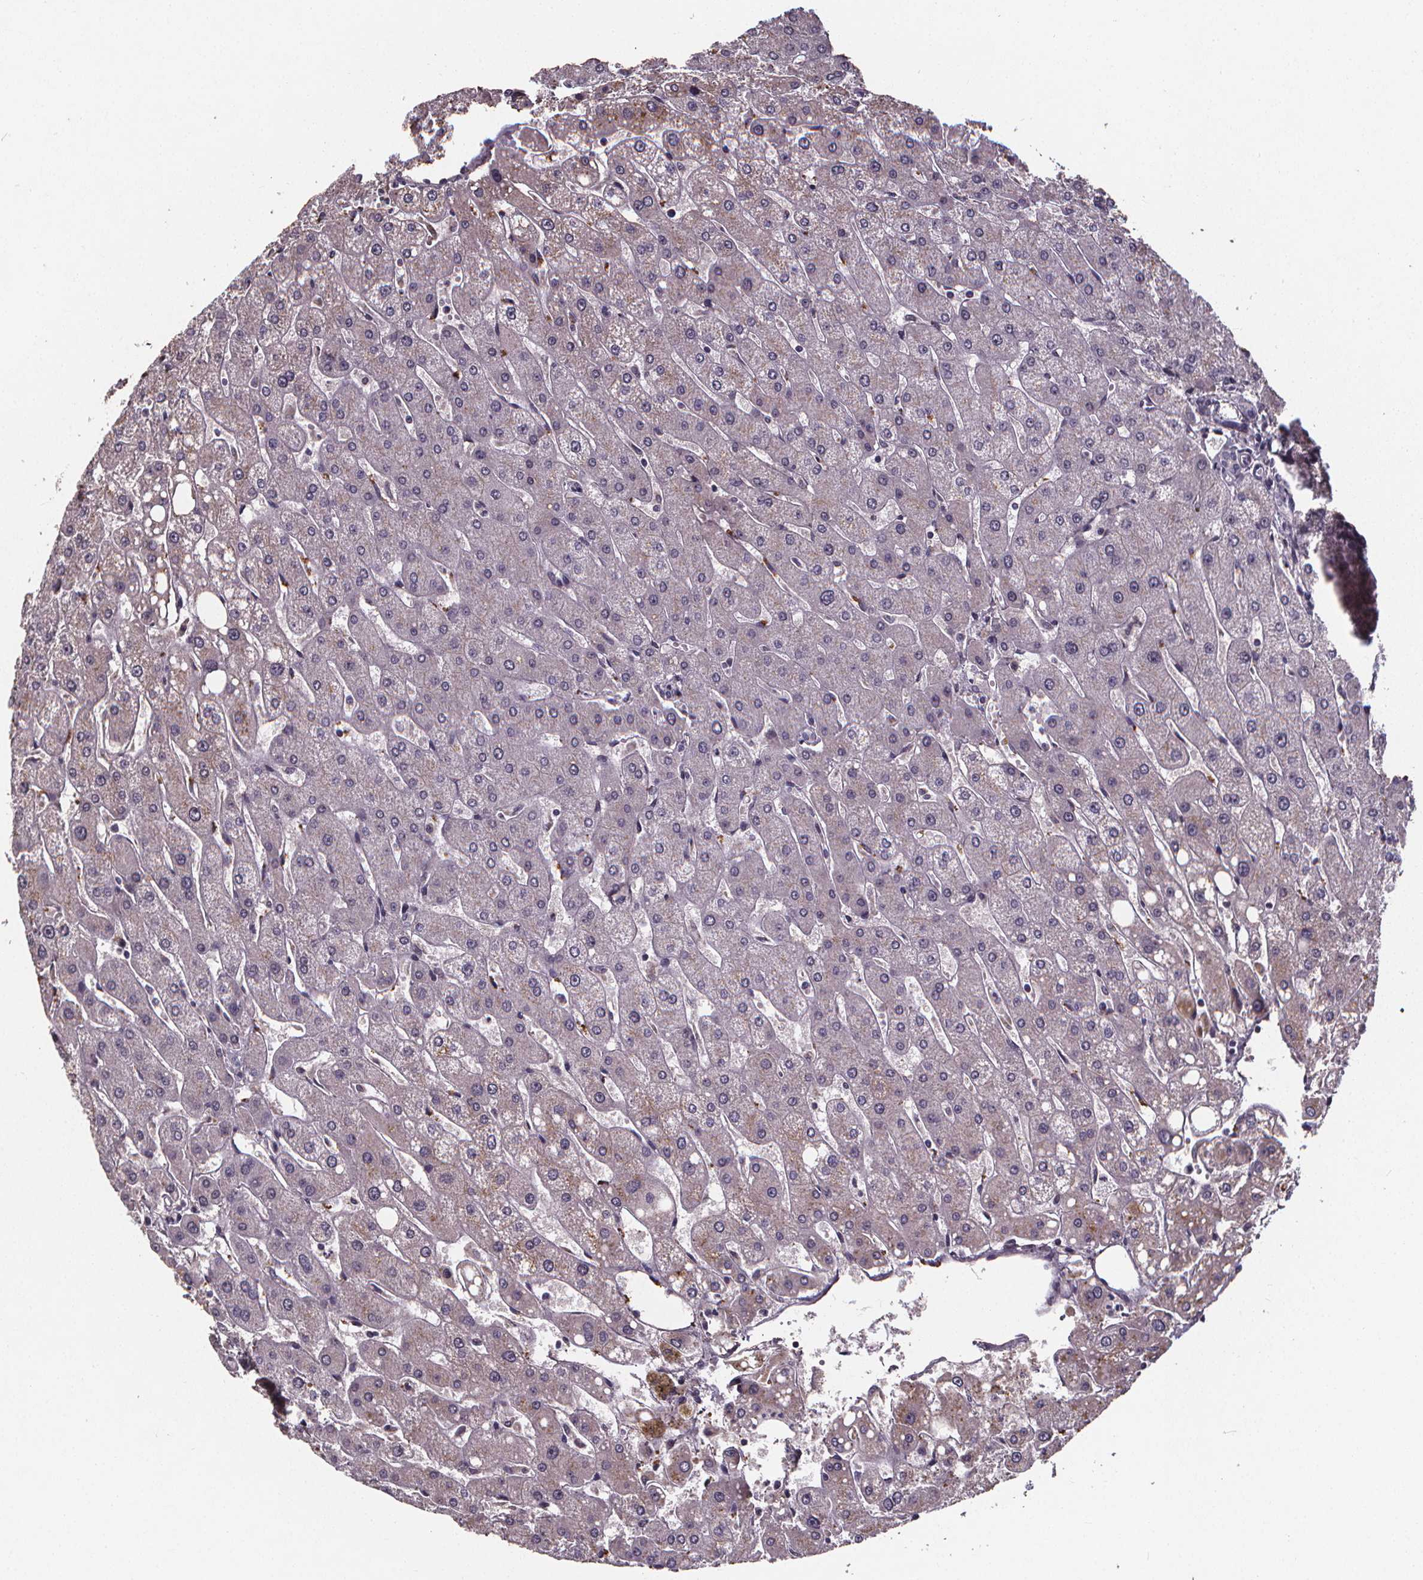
{"staining": {"intensity": "negative", "quantity": "none", "location": "none"}, "tissue": "liver", "cell_type": "Cholangiocytes", "image_type": "normal", "snomed": [{"axis": "morphology", "description": "Normal tissue, NOS"}, {"axis": "topography", "description": "Liver"}], "caption": "This is an immunohistochemistry image of normal liver. There is no expression in cholangiocytes.", "gene": "SPAG8", "patient": {"sex": "male", "age": 67}}